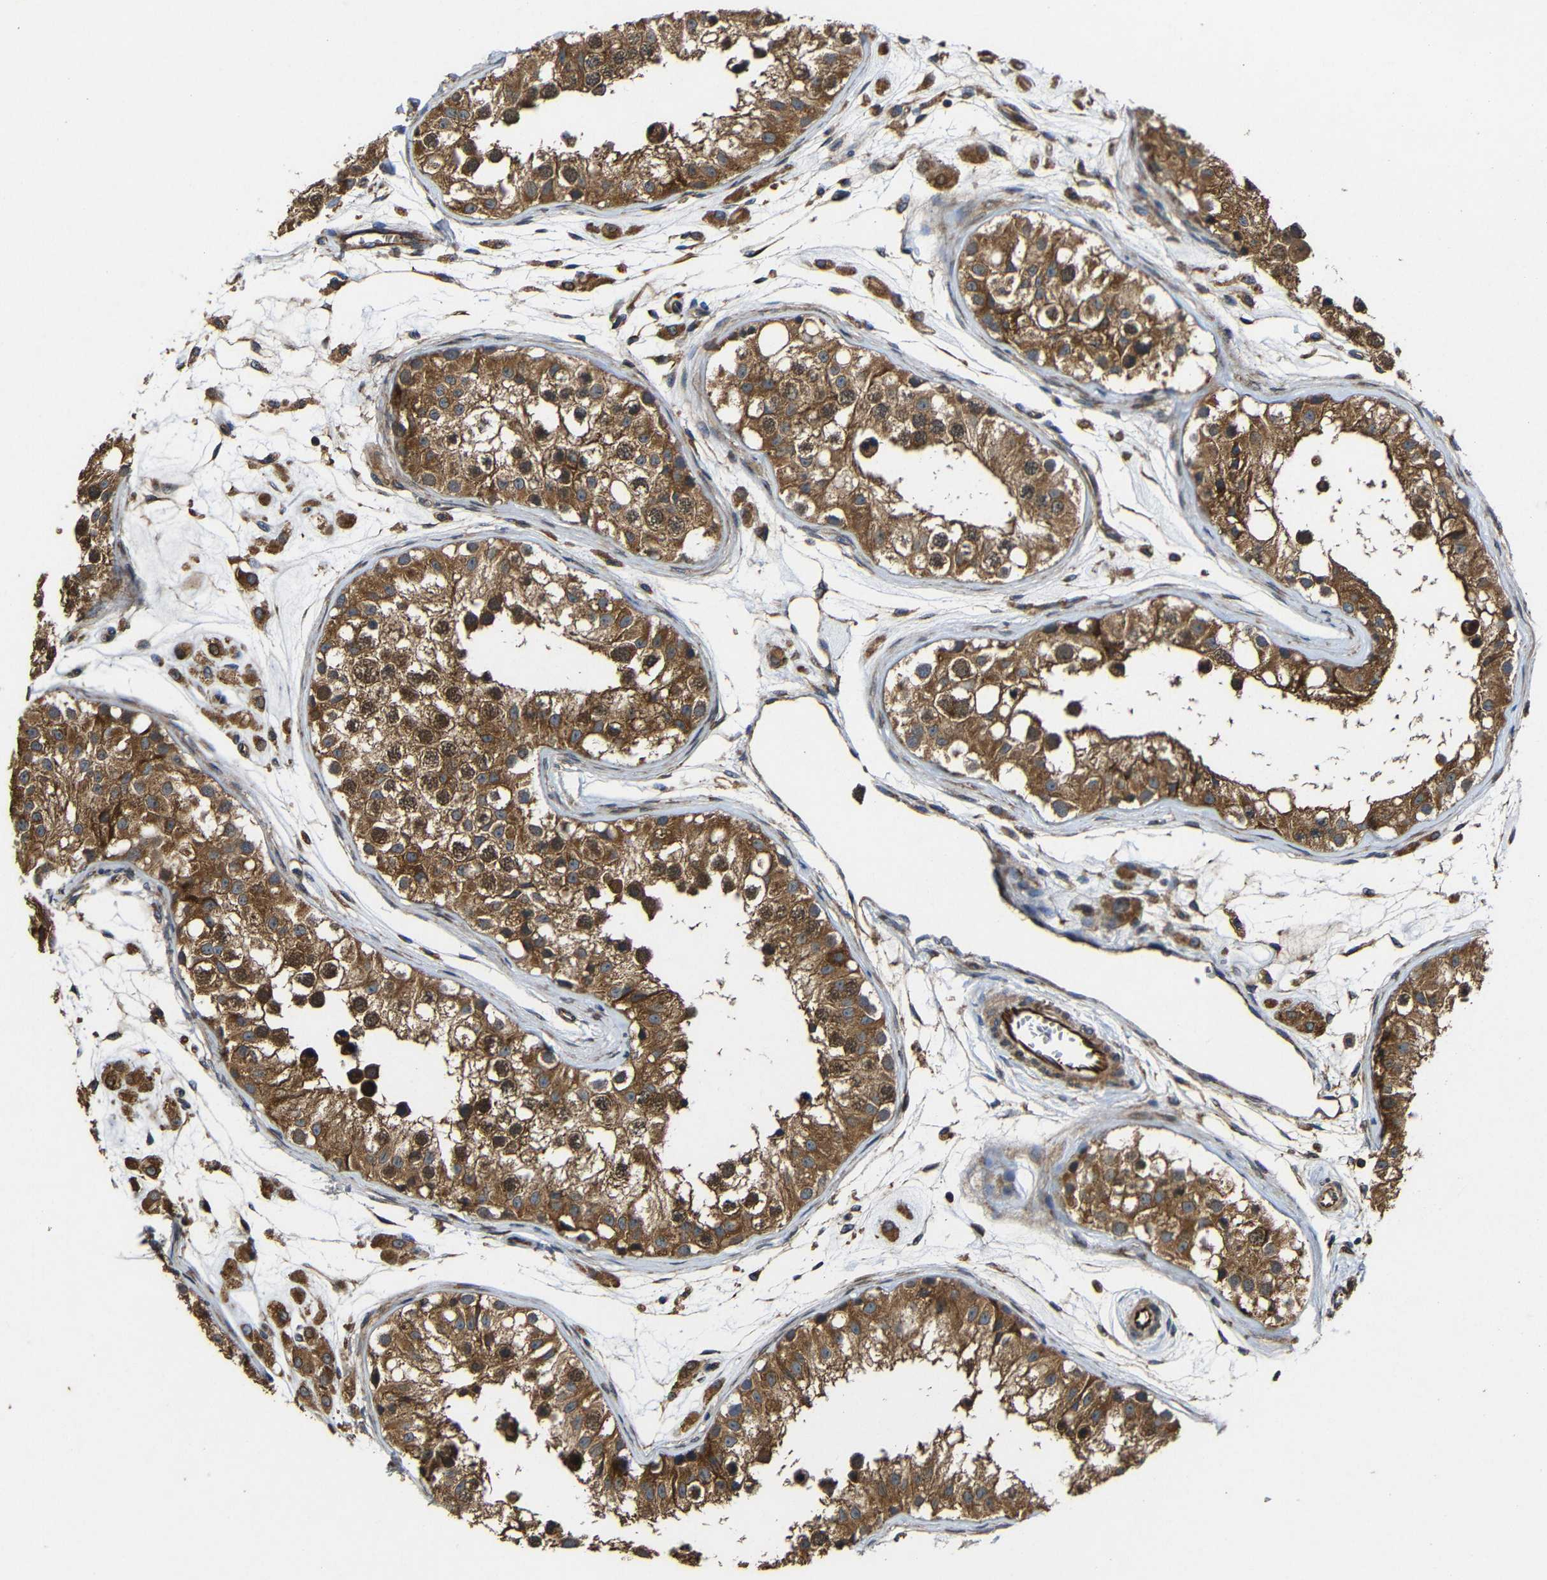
{"staining": {"intensity": "strong", "quantity": ">75%", "location": "cytoplasmic/membranous"}, "tissue": "testis", "cell_type": "Cells in seminiferous ducts", "image_type": "normal", "snomed": [{"axis": "morphology", "description": "Normal tissue, NOS"}, {"axis": "morphology", "description": "Adenocarcinoma, metastatic, NOS"}, {"axis": "topography", "description": "Testis"}], "caption": "IHC staining of benign testis, which reveals high levels of strong cytoplasmic/membranous positivity in about >75% of cells in seminiferous ducts indicating strong cytoplasmic/membranous protein positivity. The staining was performed using DAB (brown) for protein detection and nuclei were counterstained in hematoxylin (blue).", "gene": "EIF2S1", "patient": {"sex": "male", "age": 26}}